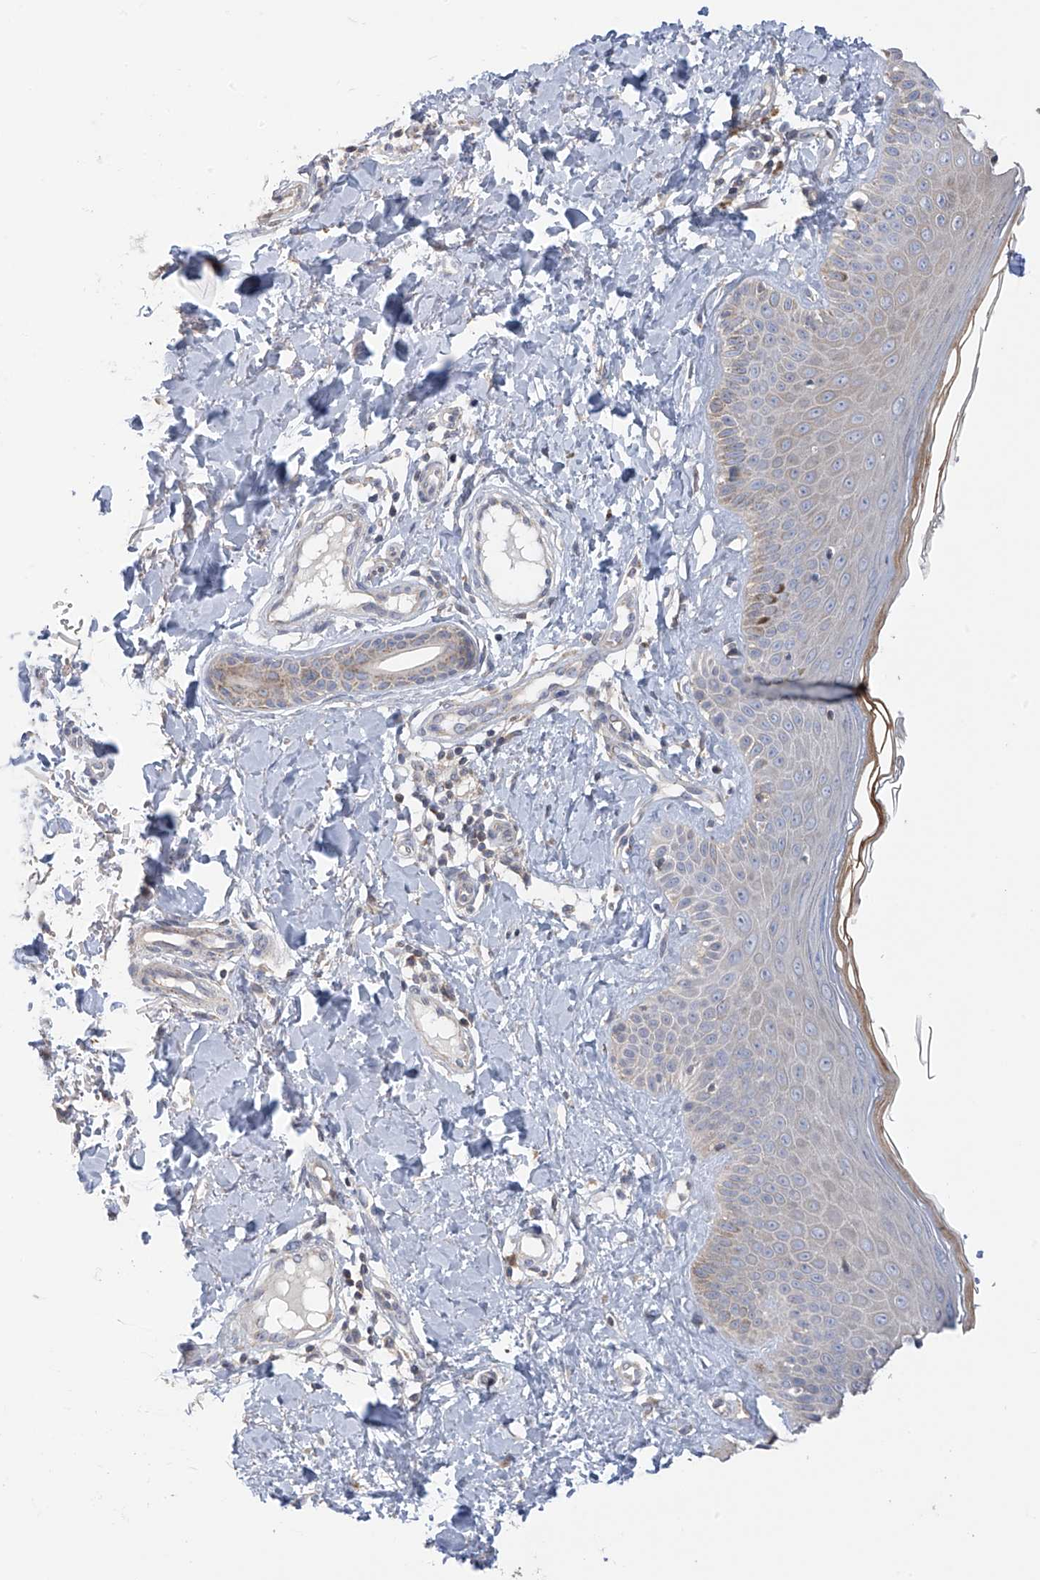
{"staining": {"intensity": "negative", "quantity": "none", "location": "none"}, "tissue": "skin", "cell_type": "Fibroblasts", "image_type": "normal", "snomed": [{"axis": "morphology", "description": "Normal tissue, NOS"}, {"axis": "topography", "description": "Skin"}], "caption": "Immunohistochemical staining of benign skin shows no significant positivity in fibroblasts. The staining is performed using DAB brown chromogen with nuclei counter-stained in using hematoxylin.", "gene": "SLCO4A1", "patient": {"sex": "male", "age": 52}}